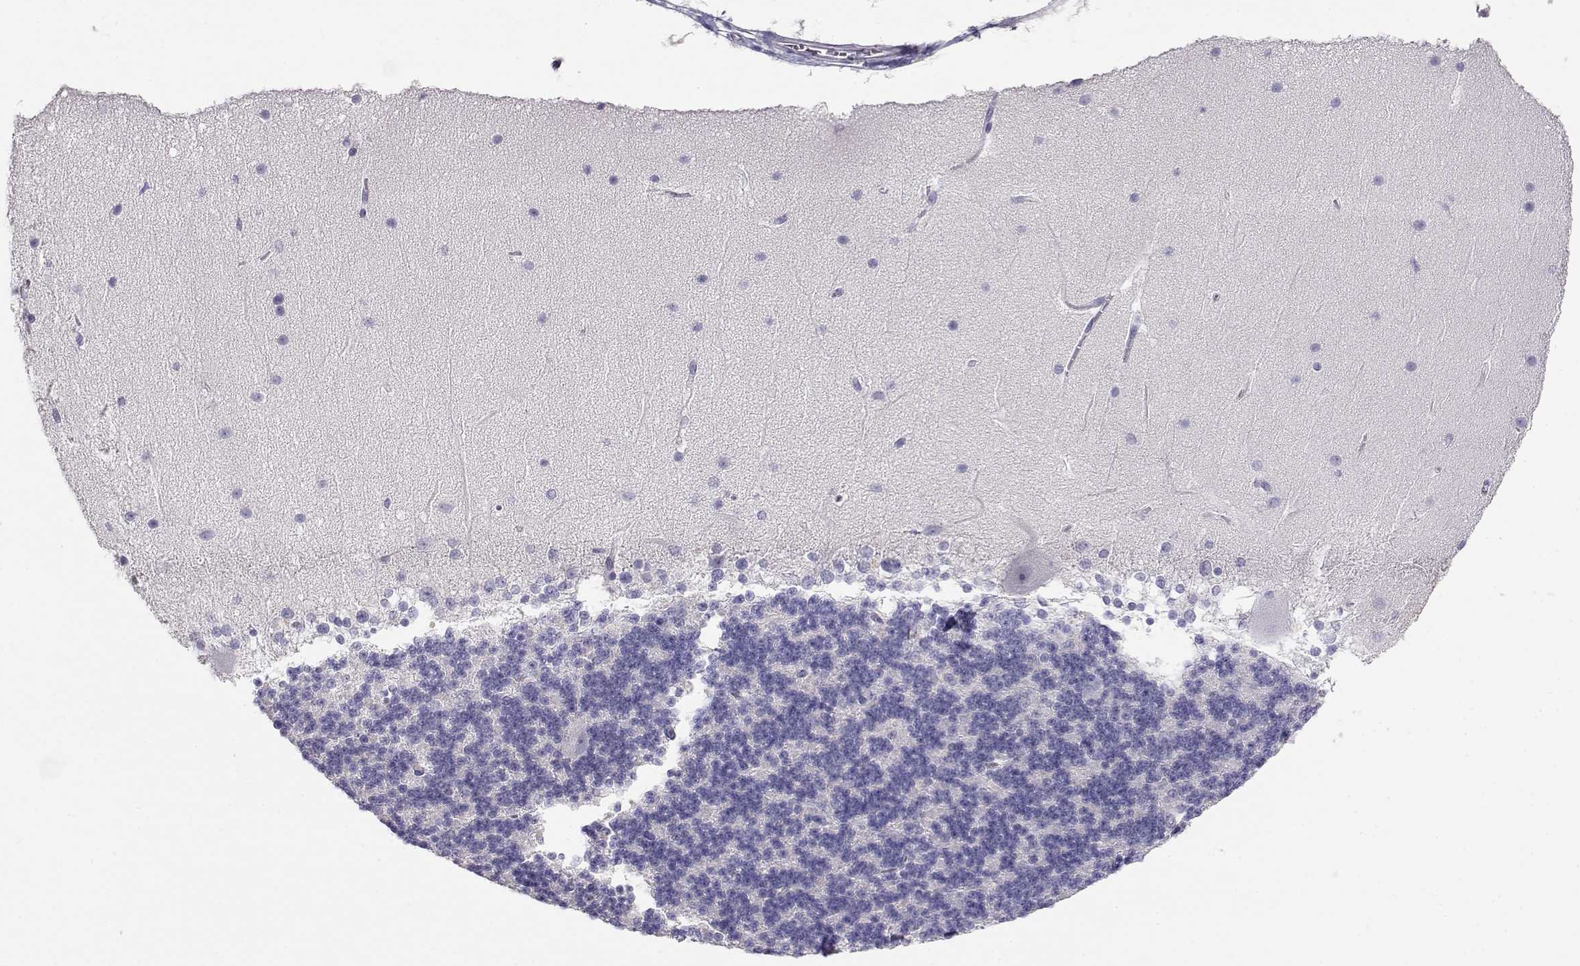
{"staining": {"intensity": "negative", "quantity": "none", "location": "none"}, "tissue": "cerebellum", "cell_type": "Cells in granular layer", "image_type": "normal", "snomed": [{"axis": "morphology", "description": "Normal tissue, NOS"}, {"axis": "topography", "description": "Cerebellum"}], "caption": "A micrograph of cerebellum stained for a protein reveals no brown staining in cells in granular layer.", "gene": "CDHR1", "patient": {"sex": "female", "age": 19}}